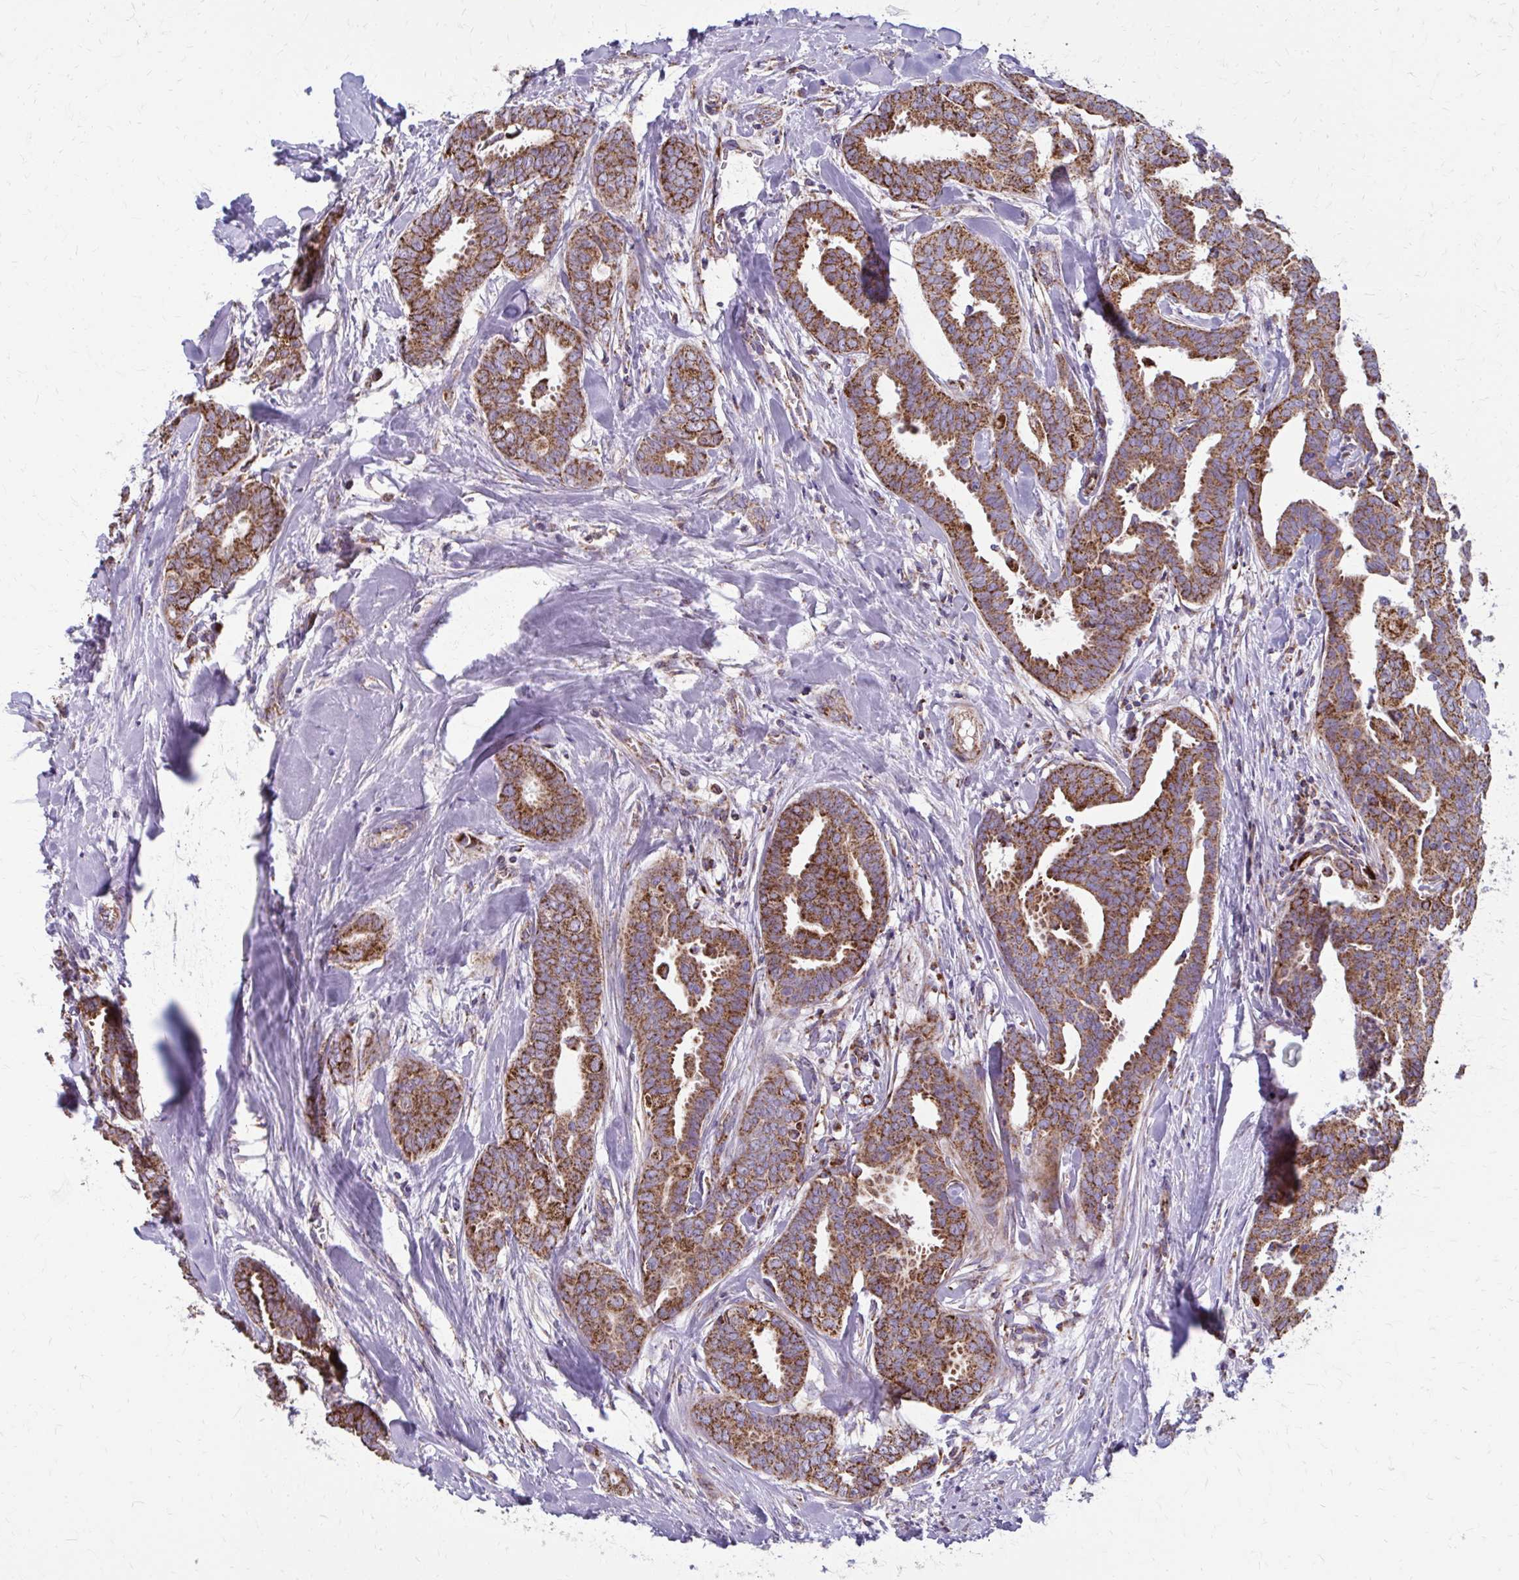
{"staining": {"intensity": "strong", "quantity": ">75%", "location": "cytoplasmic/membranous"}, "tissue": "breast cancer", "cell_type": "Tumor cells", "image_type": "cancer", "snomed": [{"axis": "morphology", "description": "Duct carcinoma"}, {"axis": "topography", "description": "Breast"}], "caption": "A high-resolution image shows immunohistochemistry staining of breast cancer, which shows strong cytoplasmic/membranous positivity in approximately >75% of tumor cells. Using DAB (brown) and hematoxylin (blue) stains, captured at high magnification using brightfield microscopy.", "gene": "TVP23A", "patient": {"sex": "female", "age": 45}}